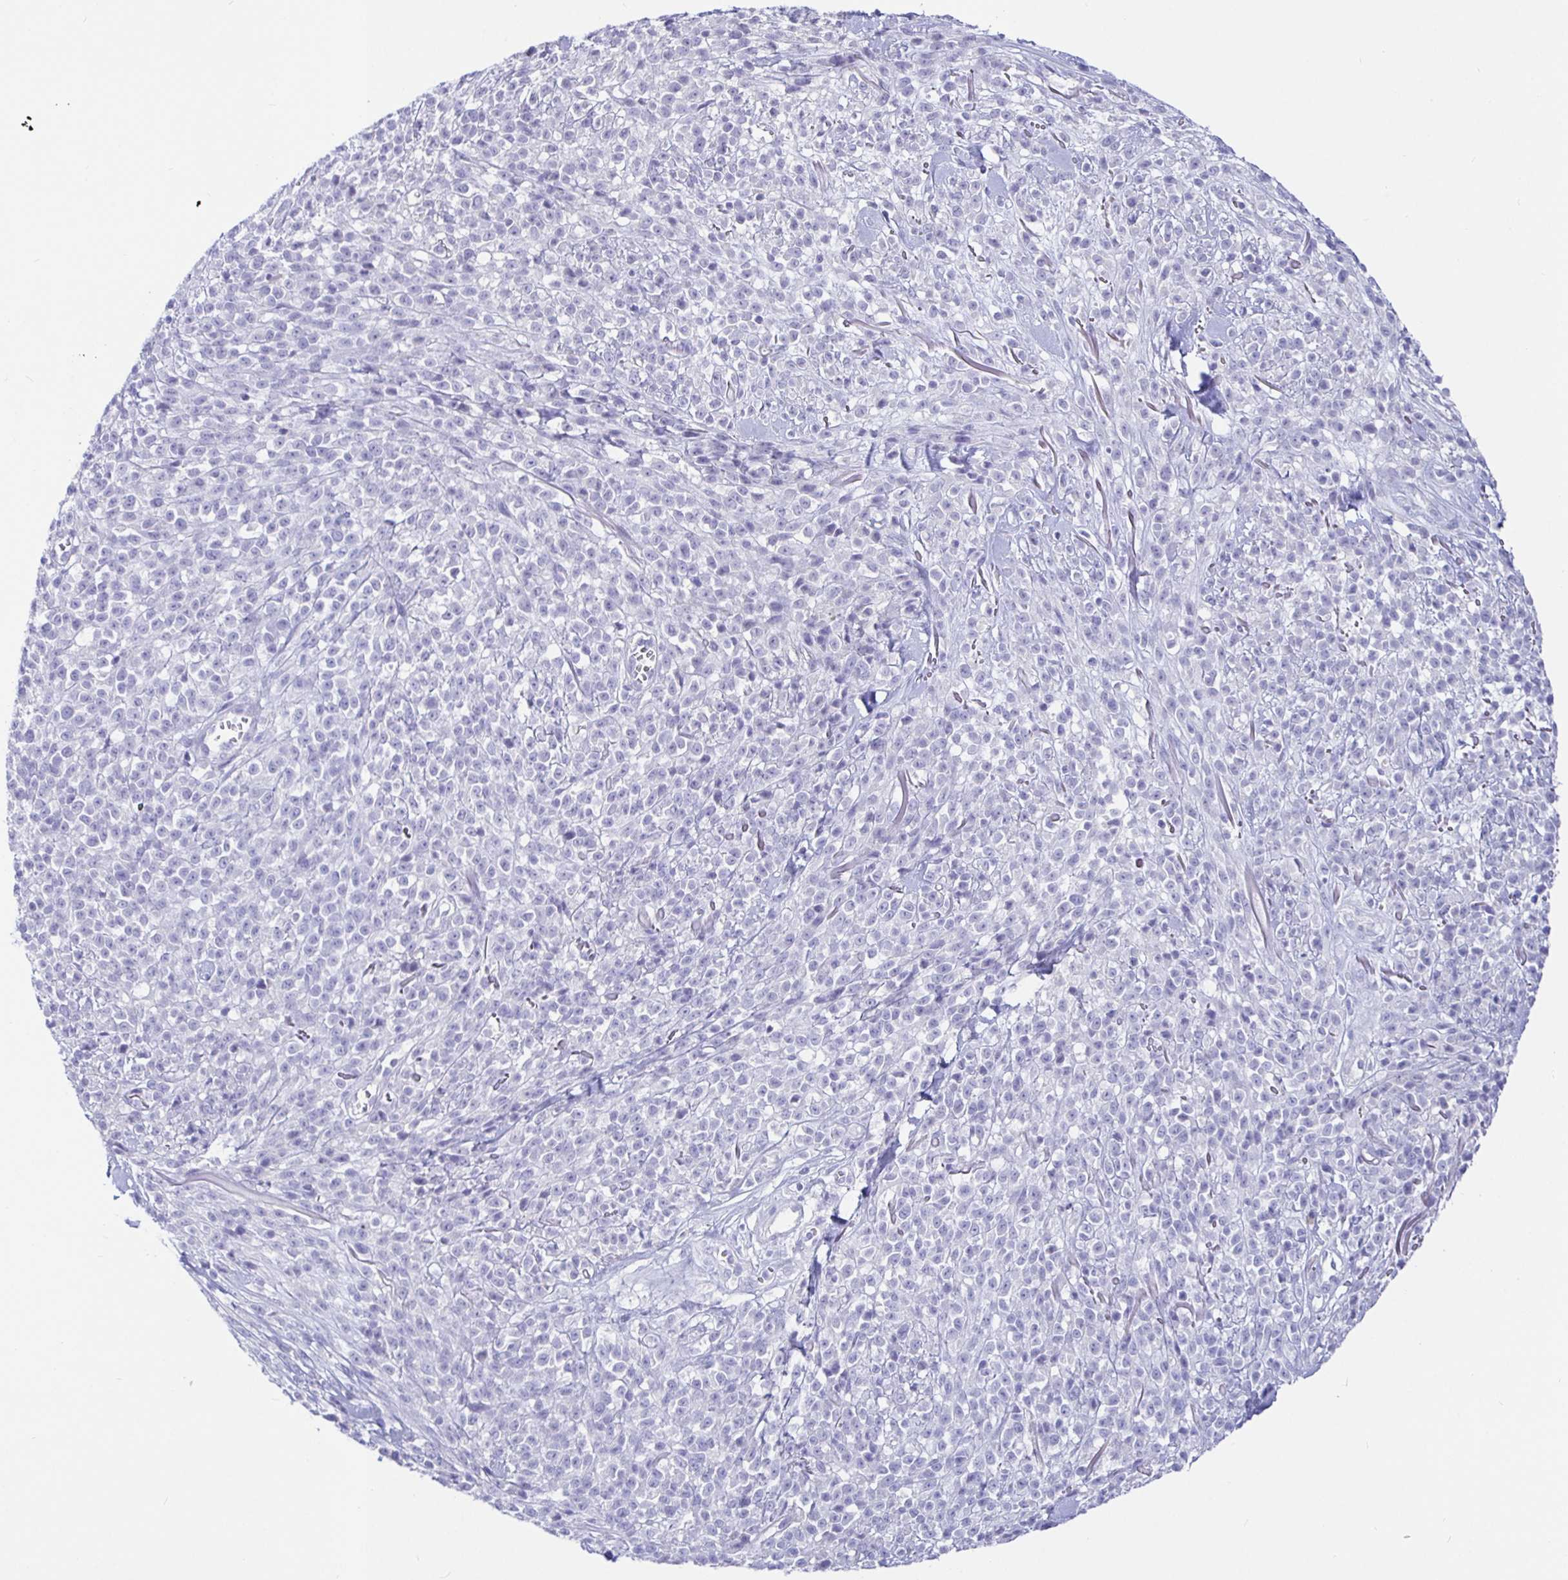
{"staining": {"intensity": "negative", "quantity": "none", "location": "none"}, "tissue": "melanoma", "cell_type": "Tumor cells", "image_type": "cancer", "snomed": [{"axis": "morphology", "description": "Malignant melanoma, NOS"}, {"axis": "topography", "description": "Skin"}, {"axis": "topography", "description": "Skin of trunk"}], "caption": "Human malignant melanoma stained for a protein using IHC shows no staining in tumor cells.", "gene": "TPTE", "patient": {"sex": "male", "age": 74}}